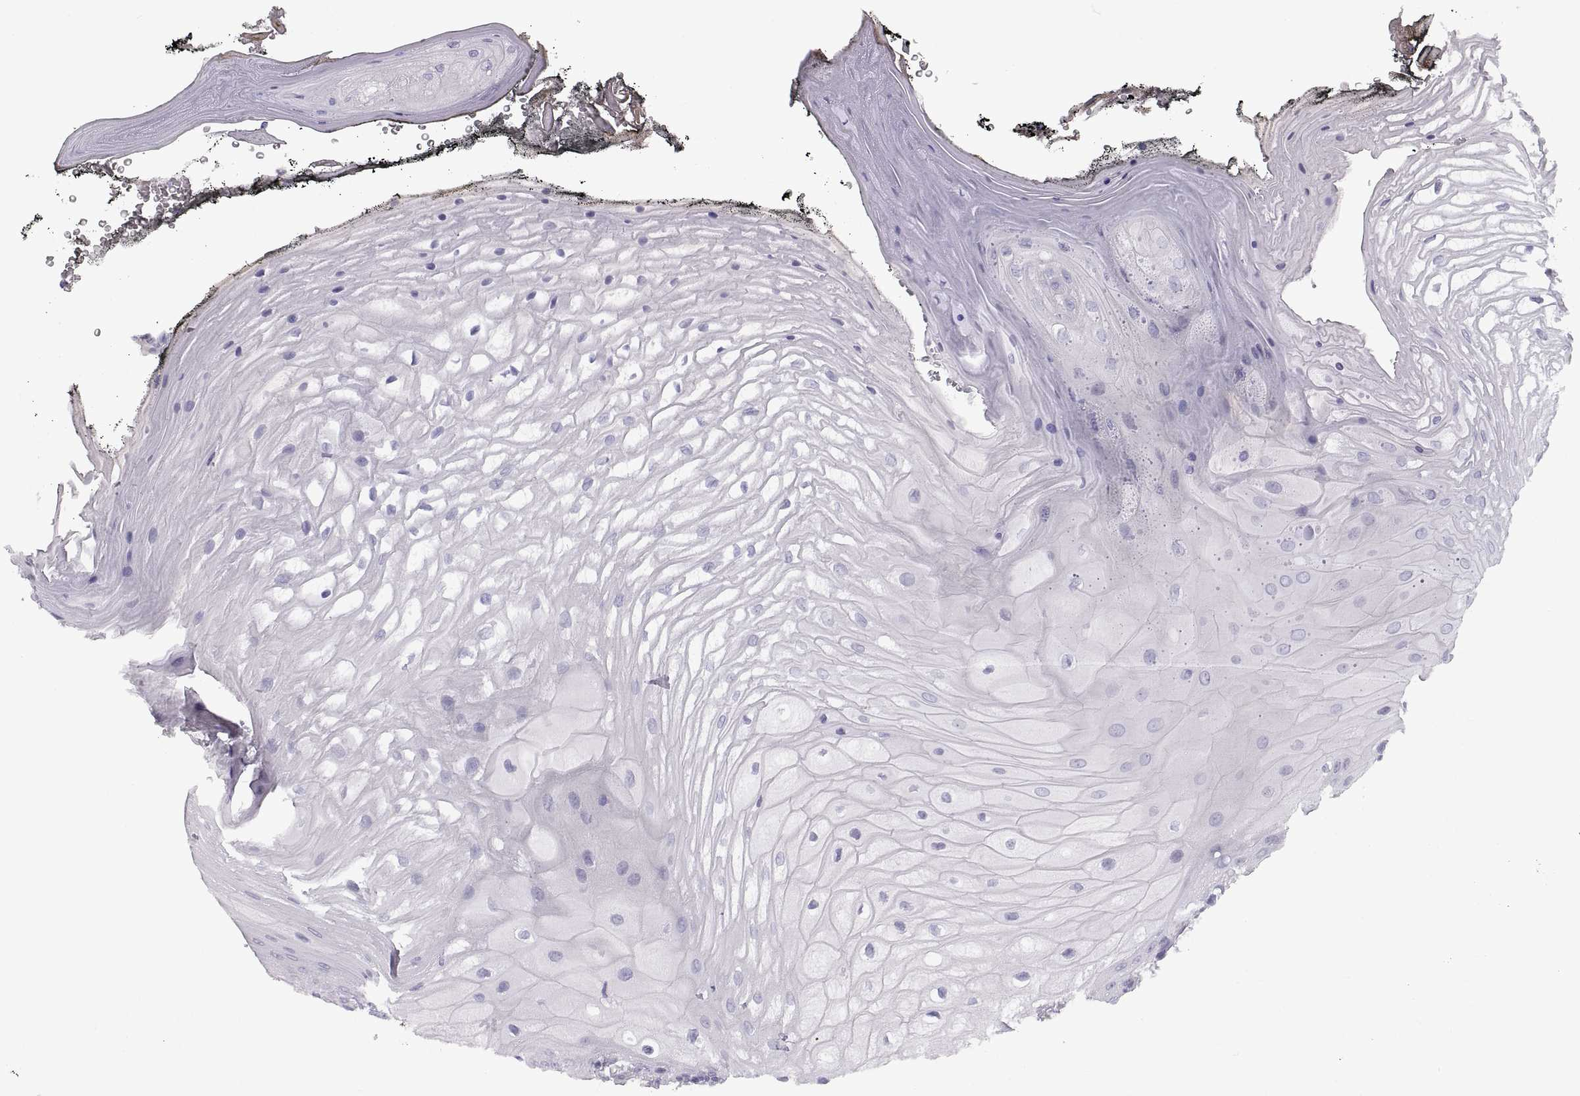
{"staining": {"intensity": "negative", "quantity": "none", "location": "none"}, "tissue": "oral mucosa", "cell_type": "Squamous epithelial cells", "image_type": "normal", "snomed": [{"axis": "morphology", "description": "Normal tissue, NOS"}, {"axis": "morphology", "description": "Squamous cell carcinoma, NOS"}, {"axis": "topography", "description": "Oral tissue"}, {"axis": "topography", "description": "Head-Neck"}], "caption": "This histopathology image is of normal oral mucosa stained with immunohistochemistry to label a protein in brown with the nuclei are counter-stained blue. There is no expression in squamous epithelial cells.", "gene": "CRYBB3", "patient": {"sex": "male", "age": 65}}